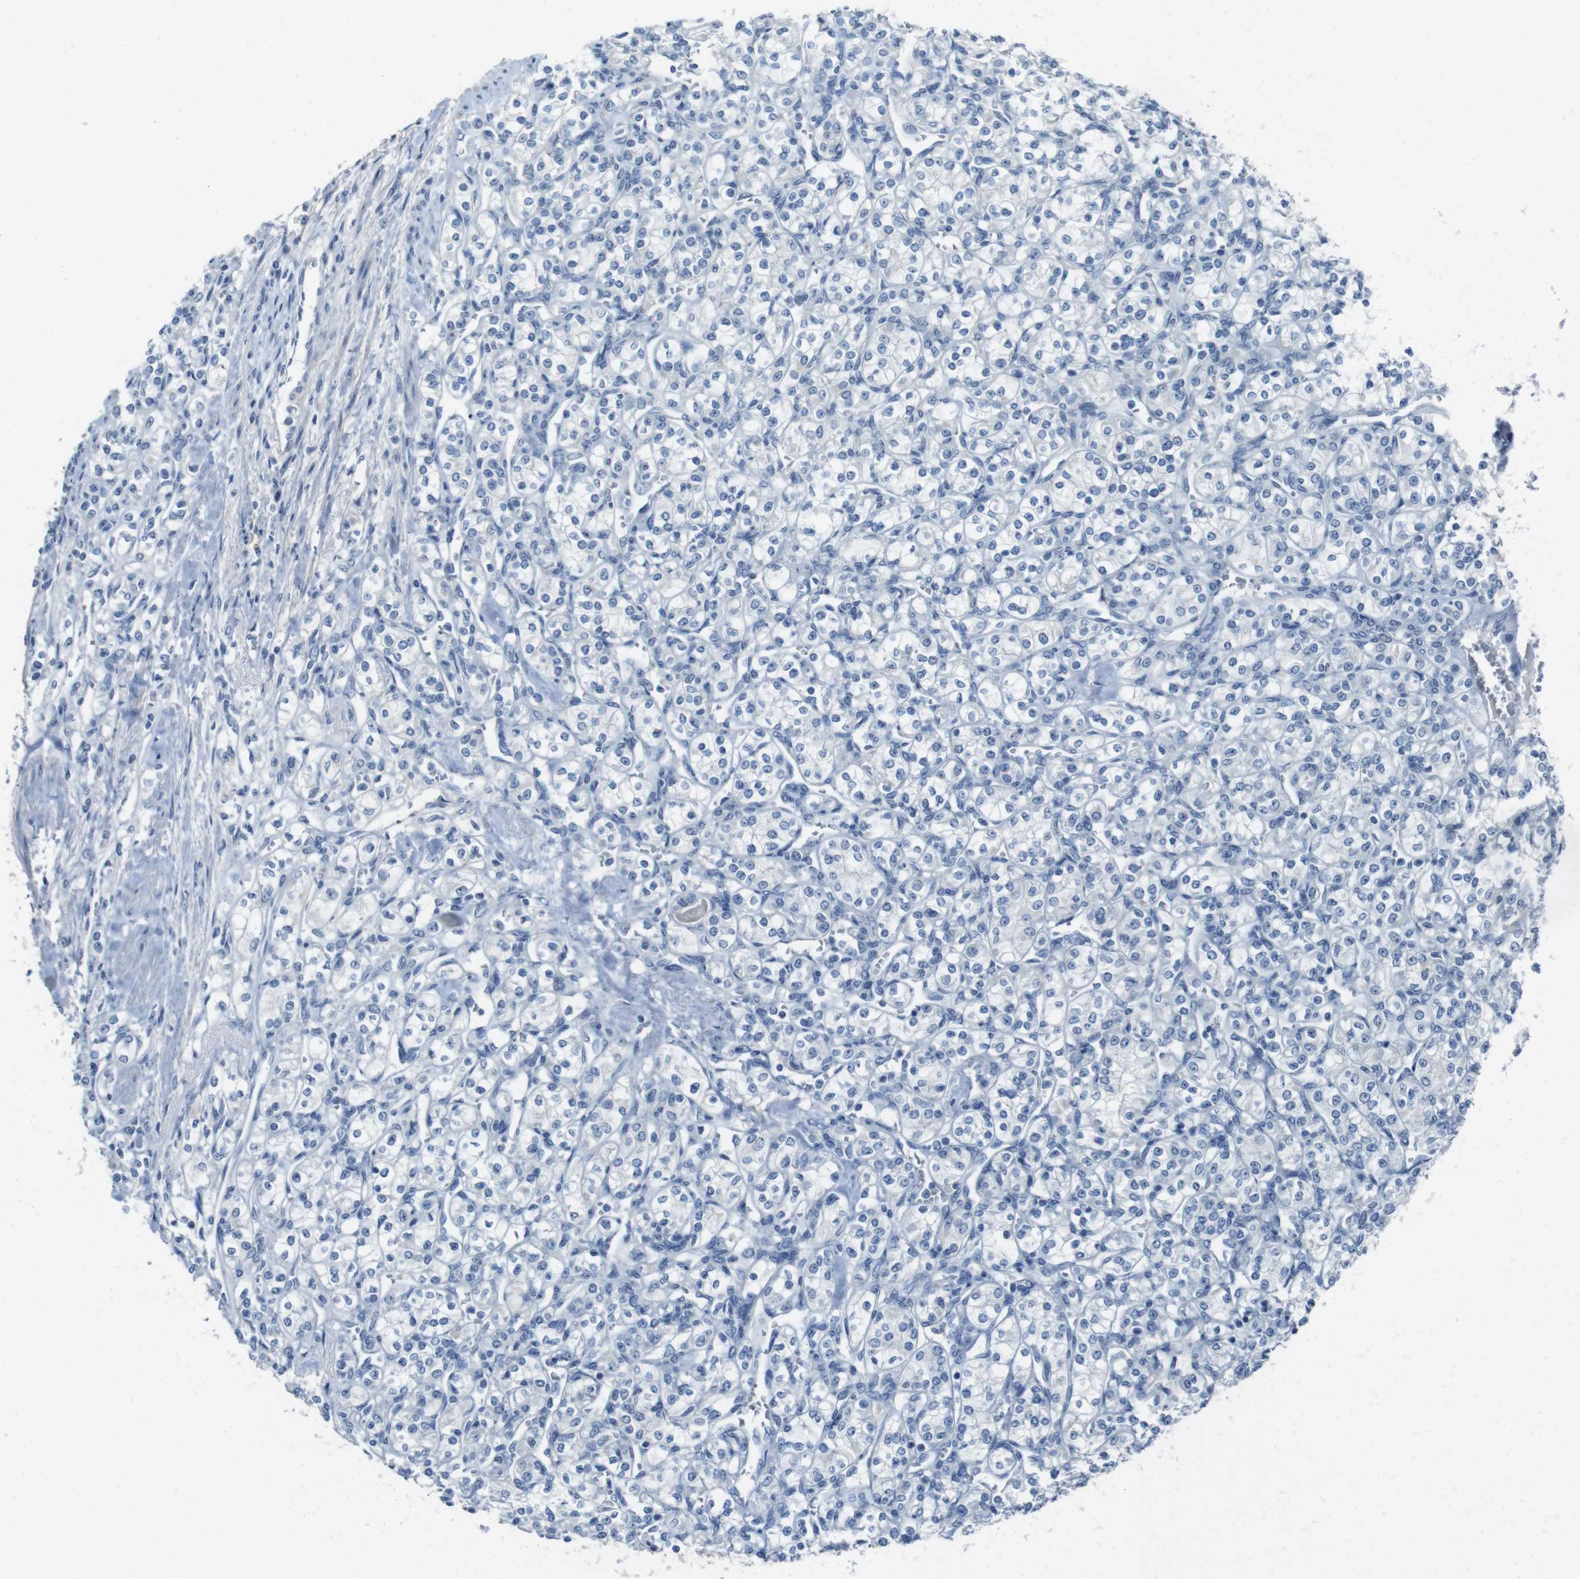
{"staining": {"intensity": "negative", "quantity": "none", "location": "none"}, "tissue": "renal cancer", "cell_type": "Tumor cells", "image_type": "cancer", "snomed": [{"axis": "morphology", "description": "Adenocarcinoma, NOS"}, {"axis": "topography", "description": "Kidney"}], "caption": "This is an immunohistochemistry (IHC) image of human renal cancer. There is no expression in tumor cells.", "gene": "ENTPD7", "patient": {"sex": "male", "age": 77}}